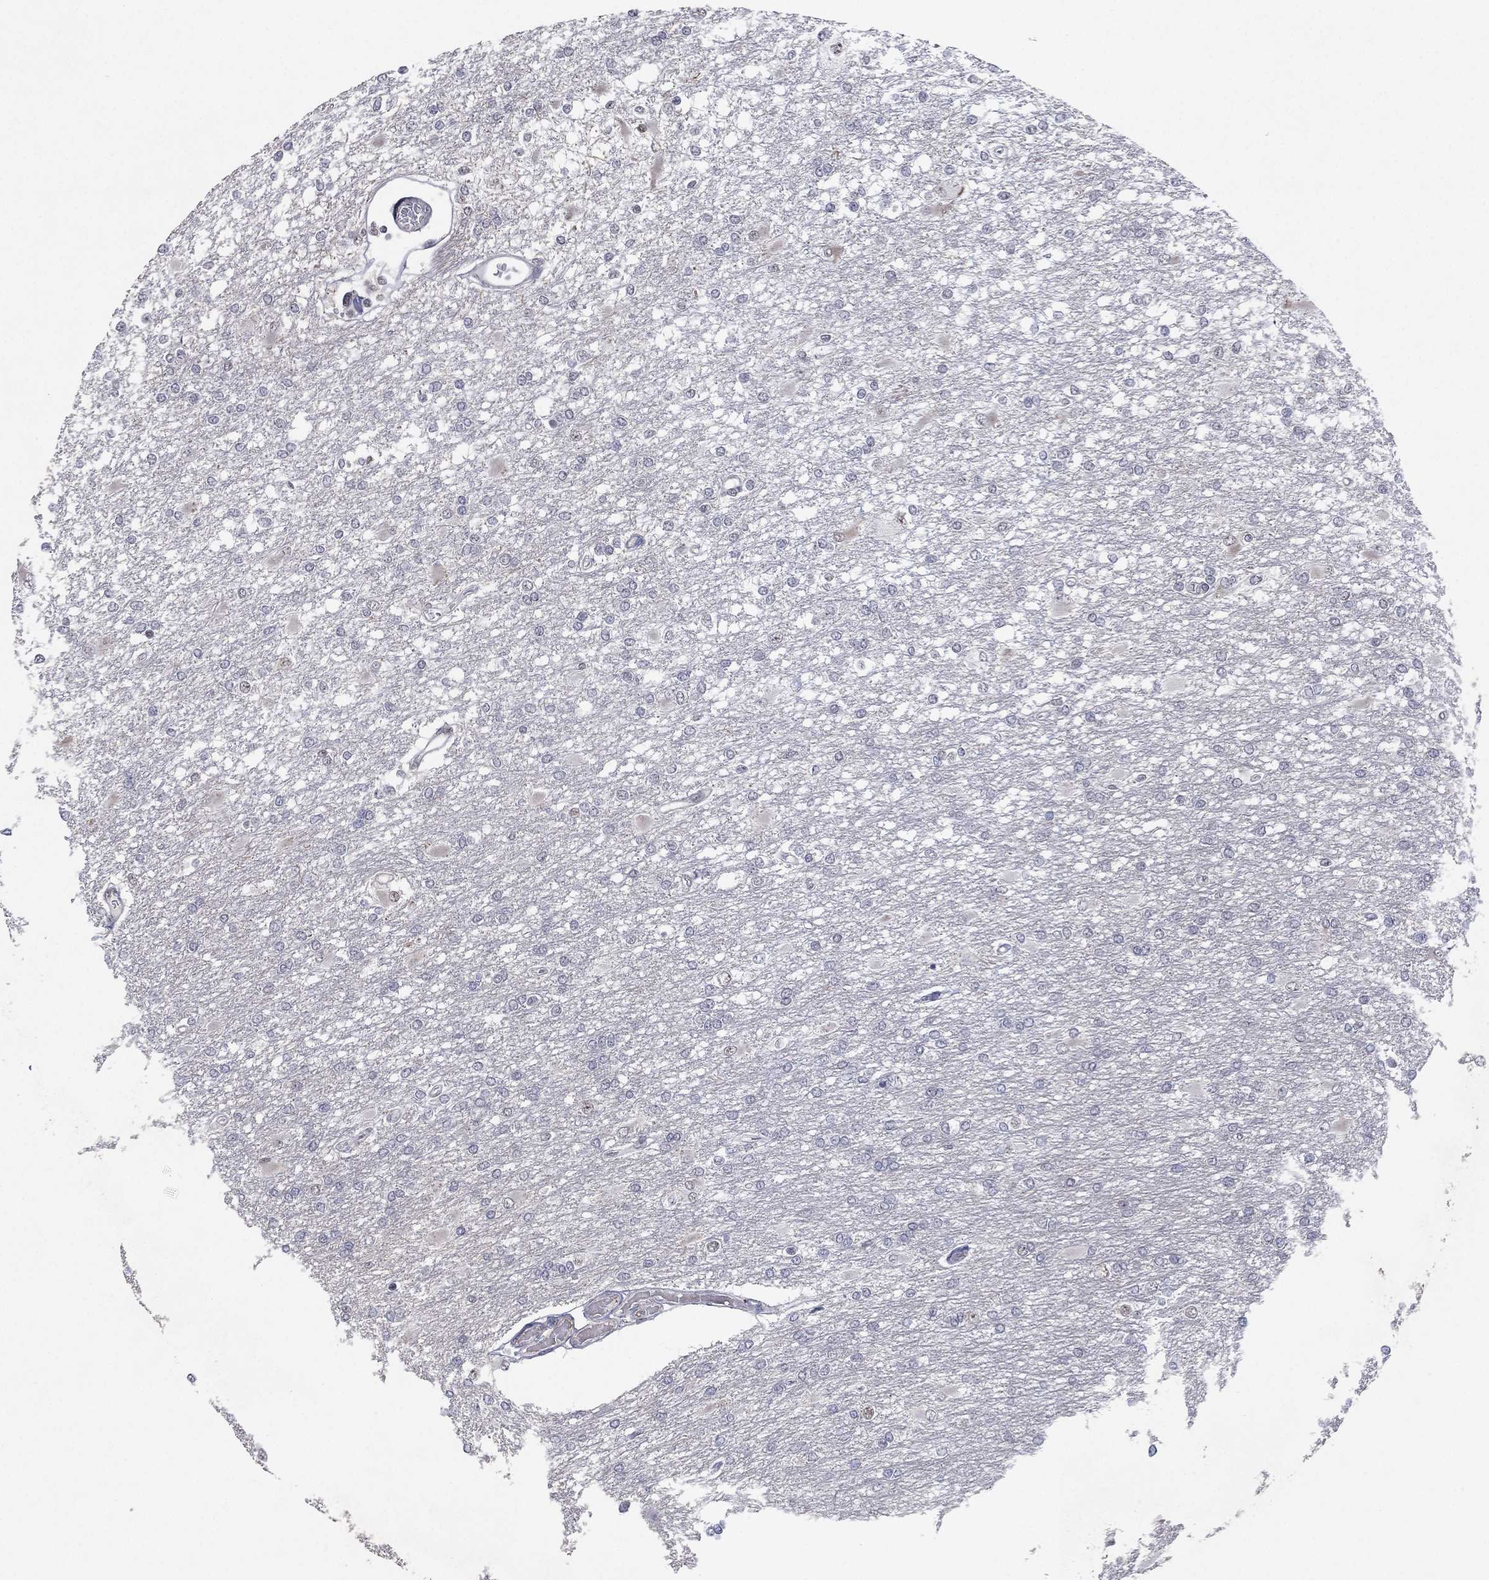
{"staining": {"intensity": "negative", "quantity": "none", "location": "none"}, "tissue": "glioma", "cell_type": "Tumor cells", "image_type": "cancer", "snomed": [{"axis": "morphology", "description": "Glioma, malignant, High grade"}, {"axis": "topography", "description": "Cerebral cortex"}], "caption": "This is an IHC micrograph of human glioma. There is no expression in tumor cells.", "gene": "DGCR8", "patient": {"sex": "male", "age": 79}}